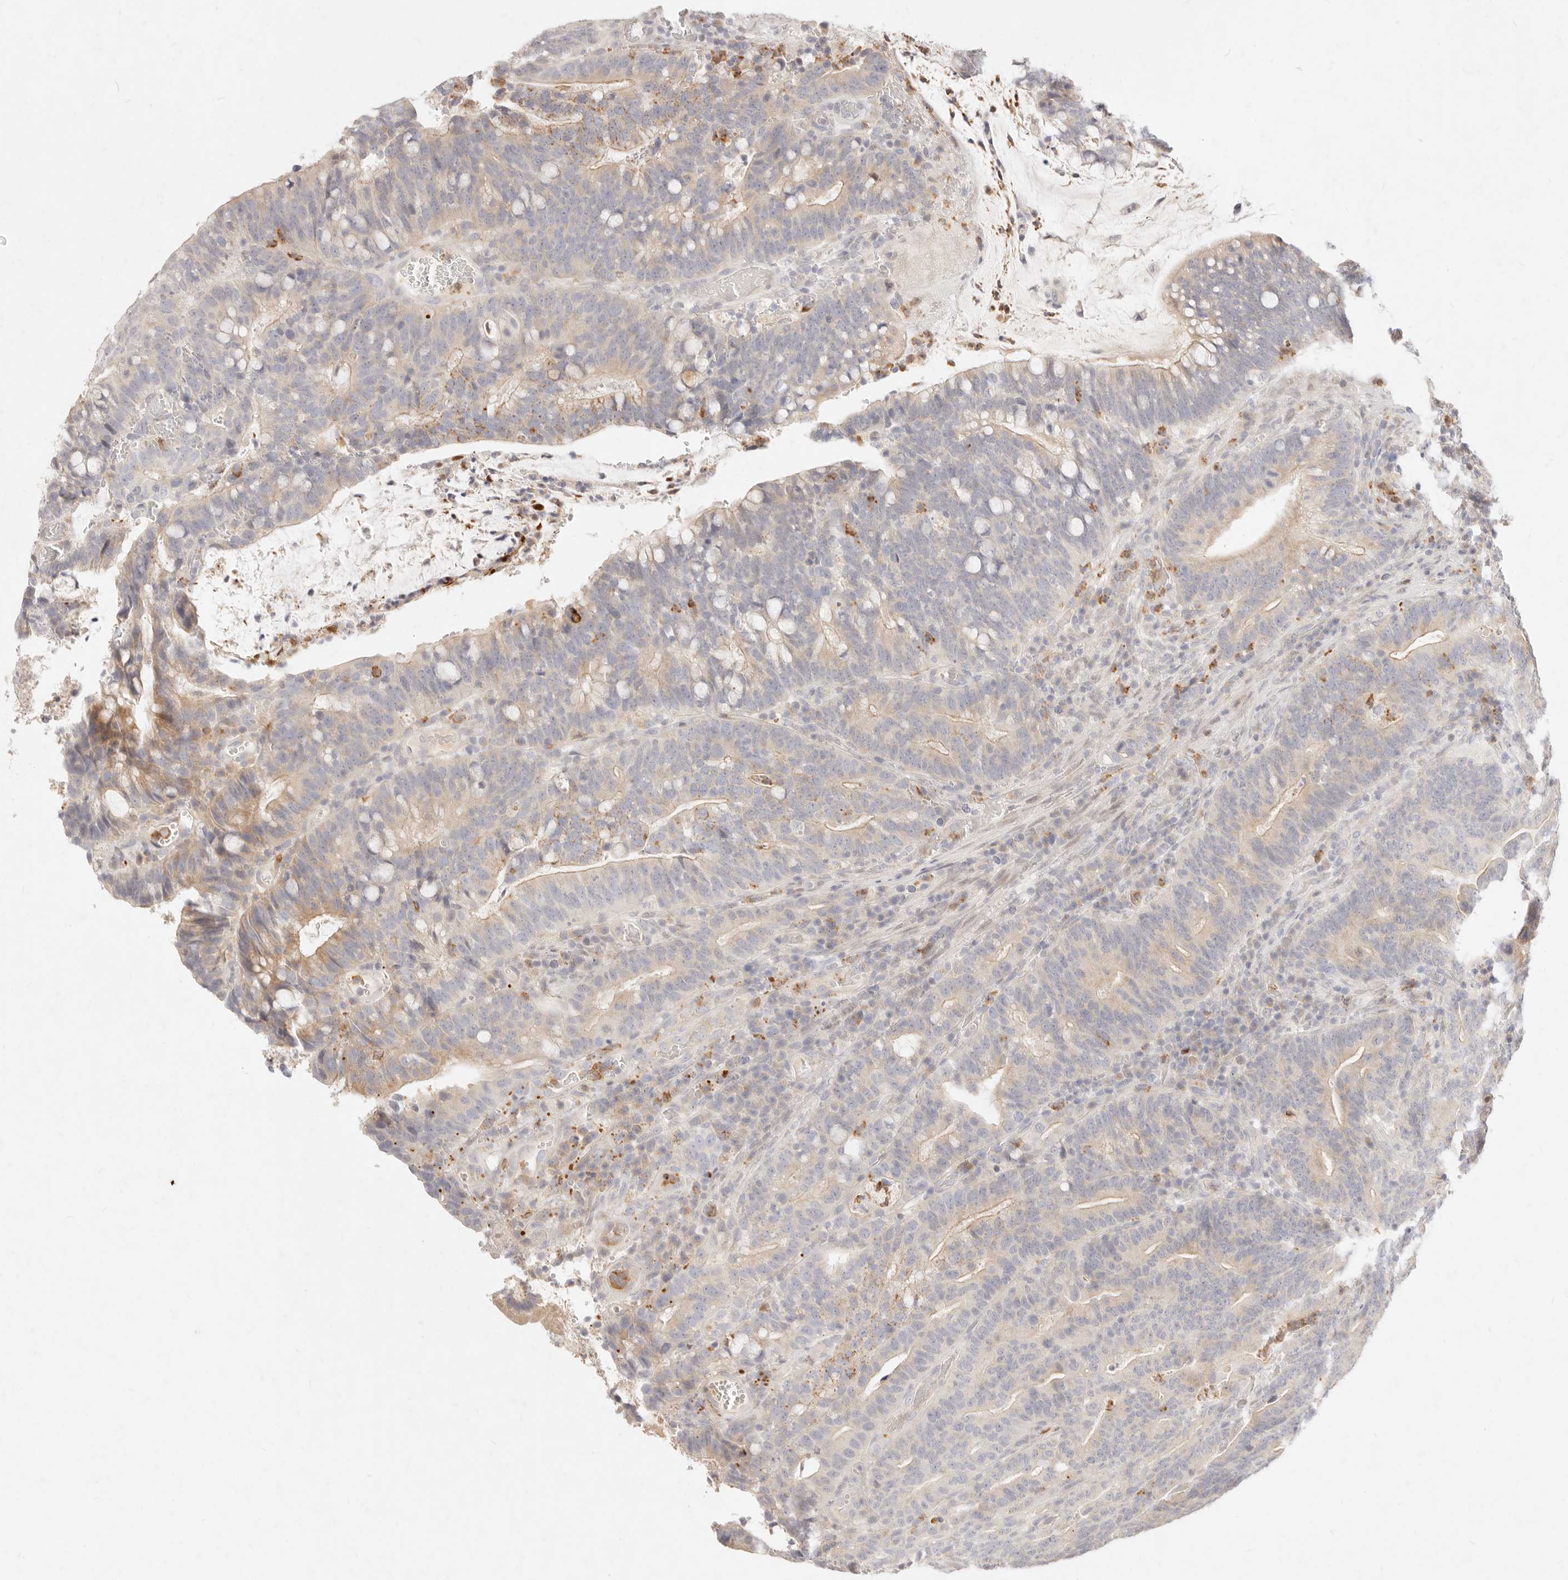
{"staining": {"intensity": "weak", "quantity": "<25%", "location": "cytoplasmic/membranous"}, "tissue": "colorectal cancer", "cell_type": "Tumor cells", "image_type": "cancer", "snomed": [{"axis": "morphology", "description": "Adenocarcinoma, NOS"}, {"axis": "topography", "description": "Colon"}], "caption": "A histopathology image of colorectal cancer (adenocarcinoma) stained for a protein demonstrates no brown staining in tumor cells.", "gene": "ASCL3", "patient": {"sex": "female", "age": 66}}